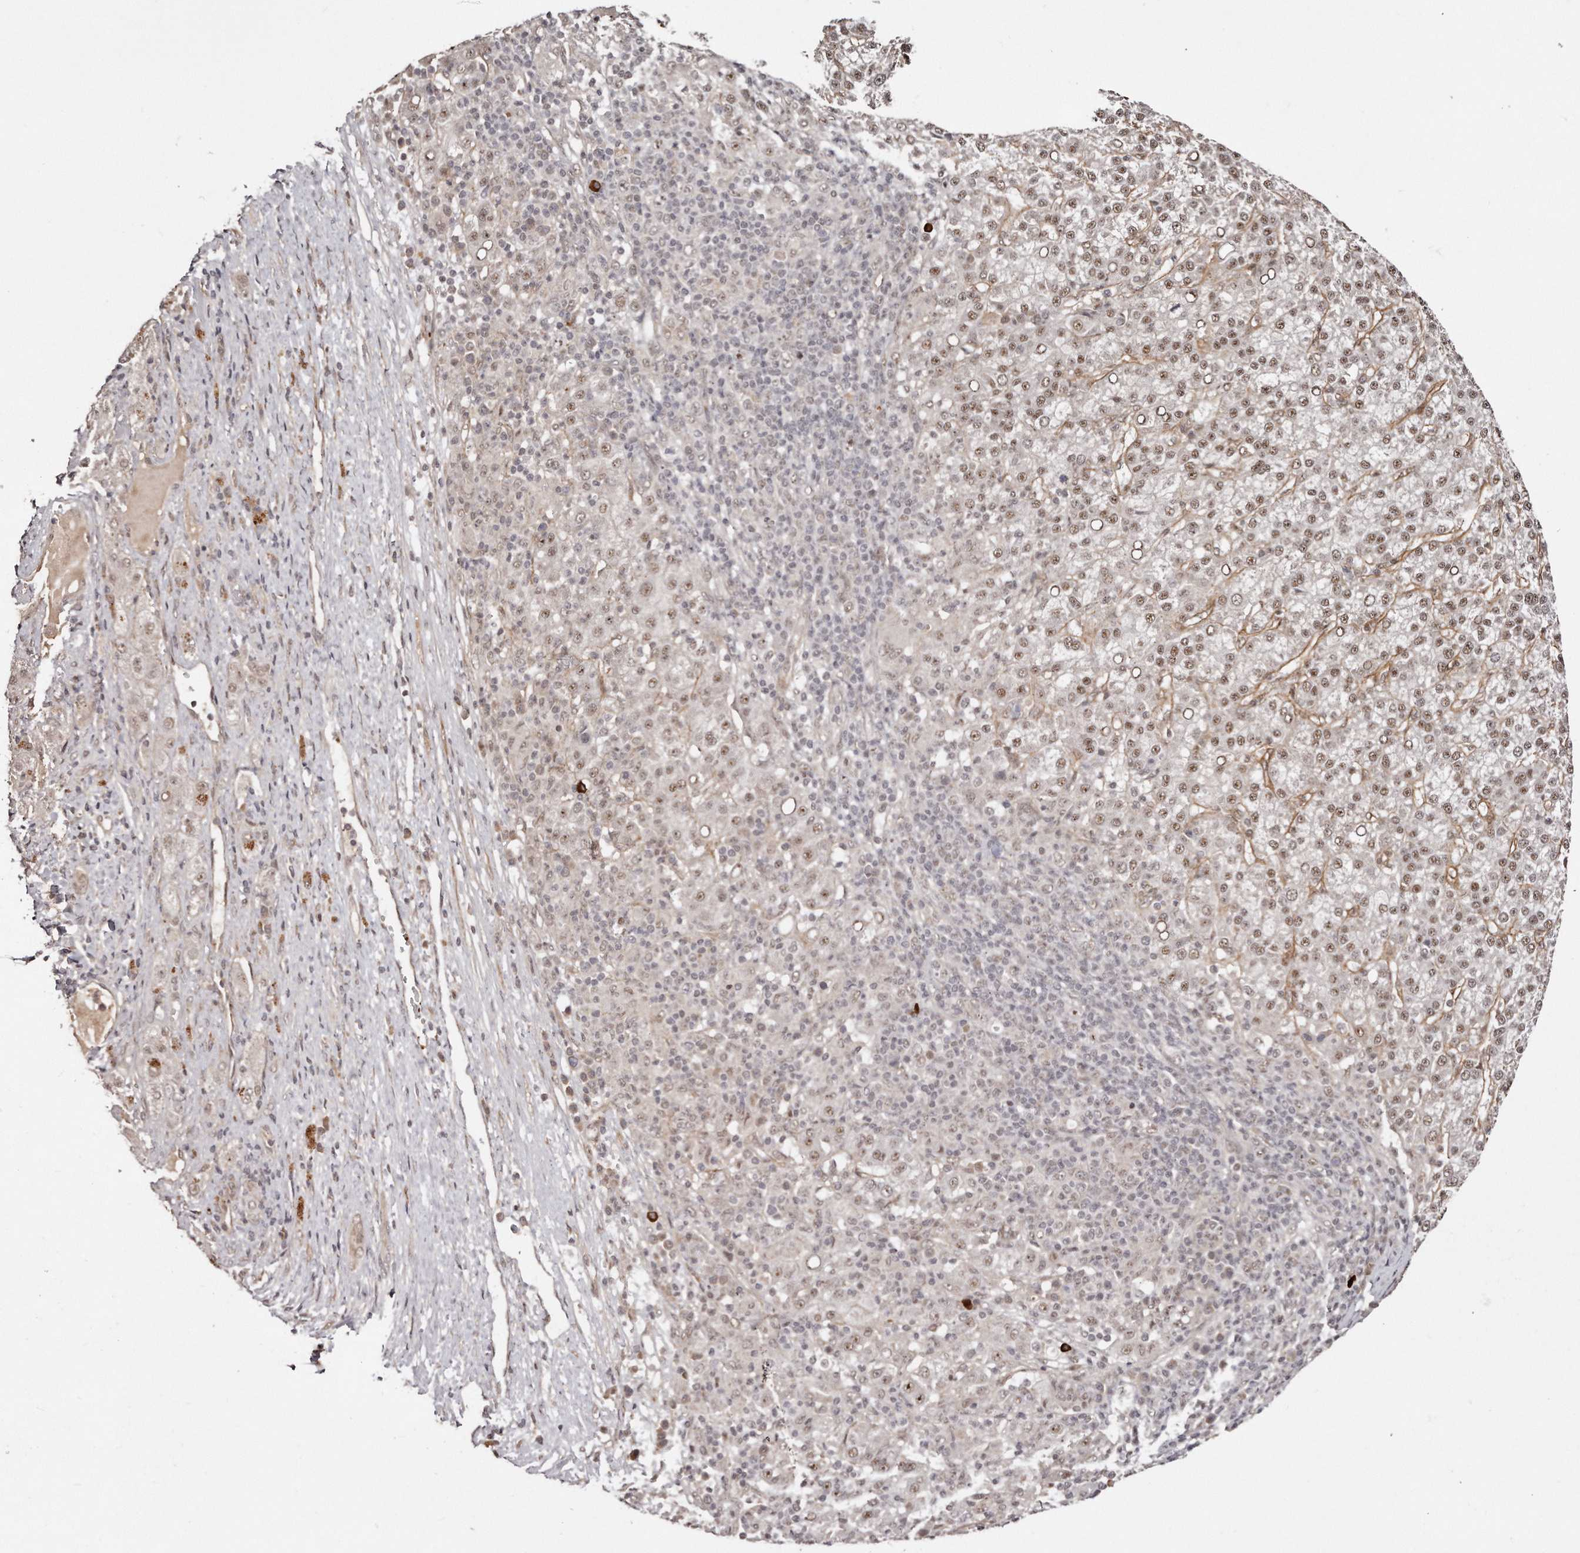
{"staining": {"intensity": "moderate", "quantity": ">75%", "location": "nuclear"}, "tissue": "liver cancer", "cell_type": "Tumor cells", "image_type": "cancer", "snomed": [{"axis": "morphology", "description": "Carcinoma, Hepatocellular, NOS"}, {"axis": "topography", "description": "Liver"}], "caption": "Moderate nuclear expression is appreciated in about >75% of tumor cells in hepatocellular carcinoma (liver). The protein is shown in brown color, while the nuclei are stained blue.", "gene": "SOX4", "patient": {"sex": "female", "age": 58}}